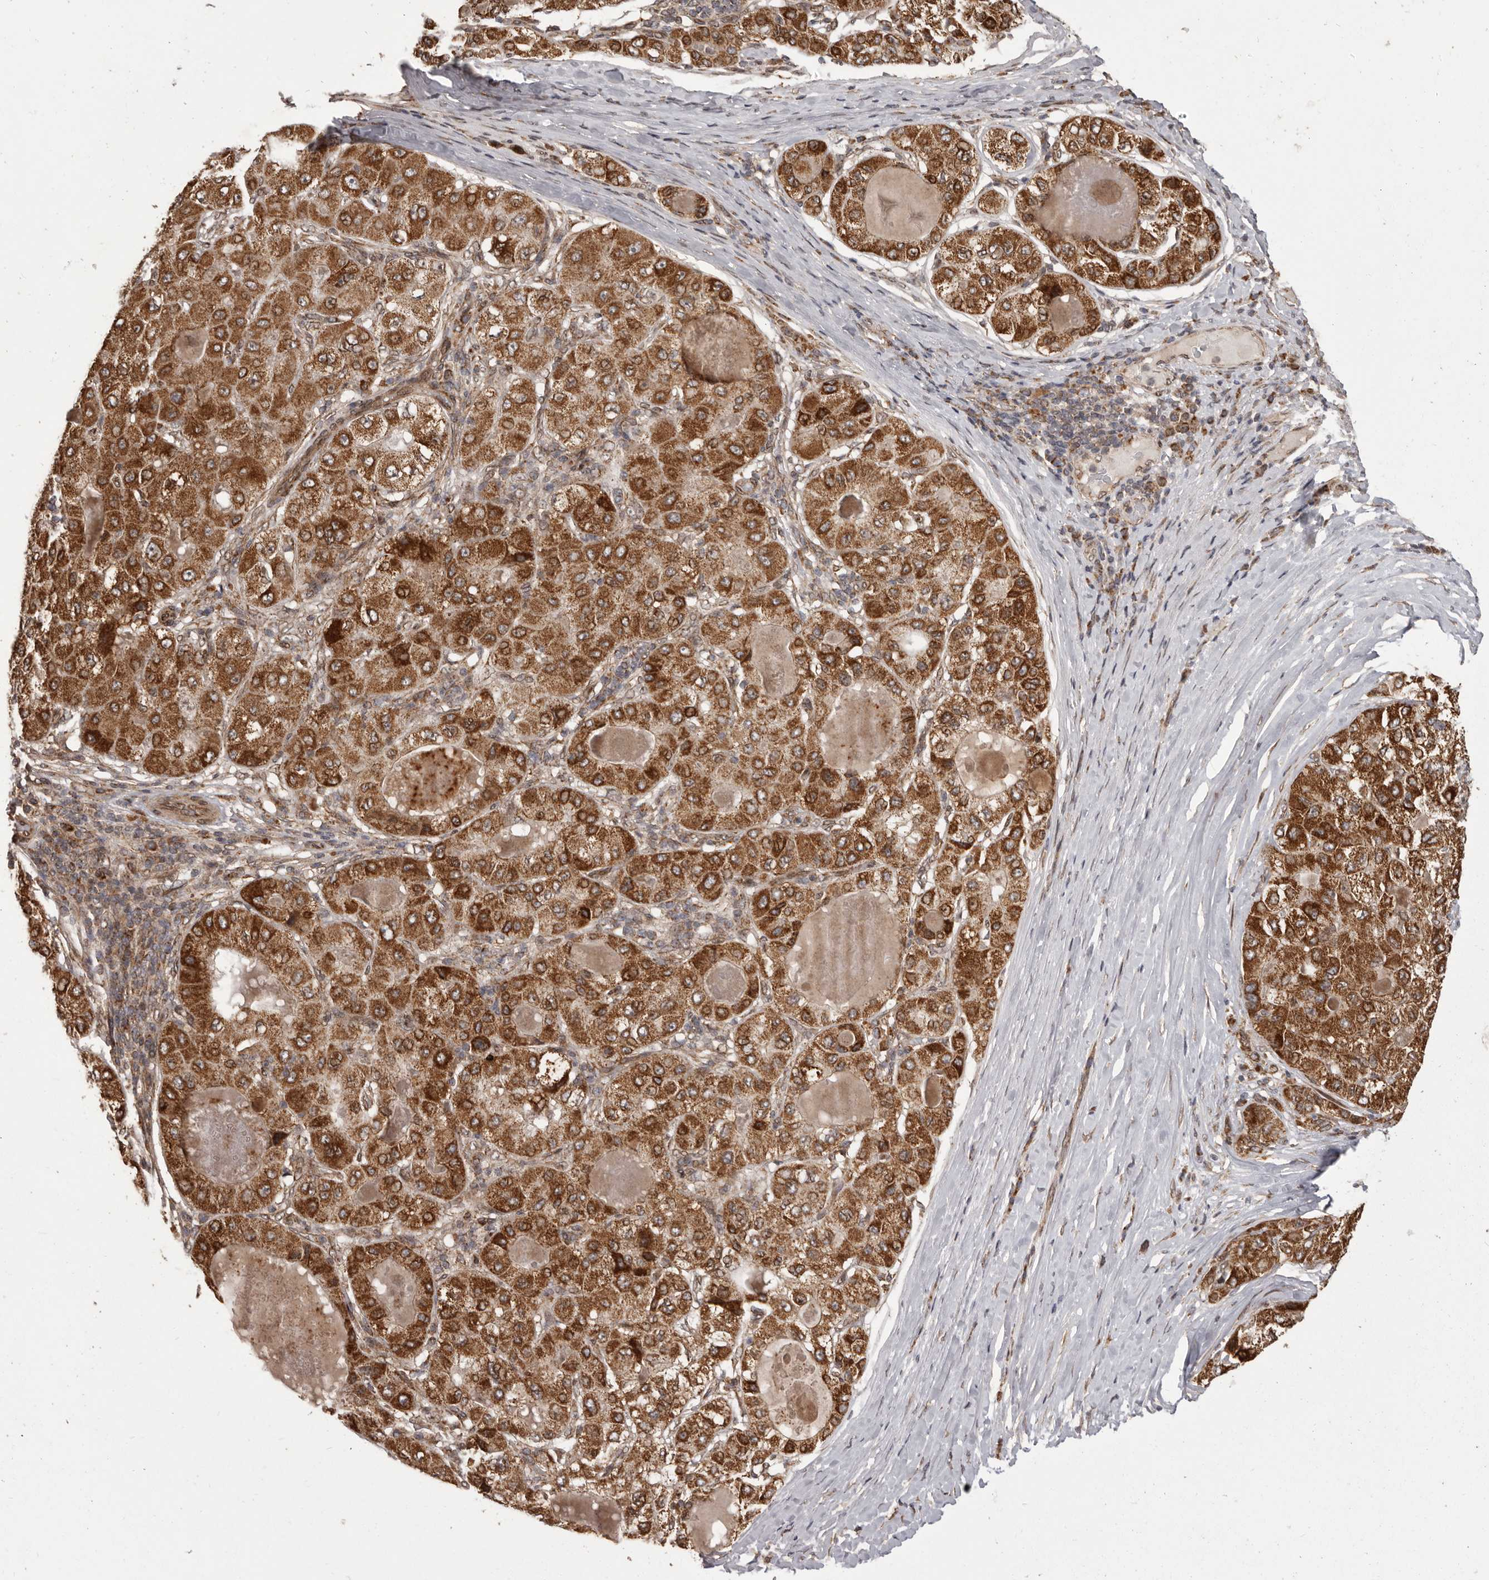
{"staining": {"intensity": "strong", "quantity": ">75%", "location": "cytoplasmic/membranous"}, "tissue": "liver cancer", "cell_type": "Tumor cells", "image_type": "cancer", "snomed": [{"axis": "morphology", "description": "Carcinoma, Hepatocellular, NOS"}, {"axis": "topography", "description": "Liver"}], "caption": "Hepatocellular carcinoma (liver) stained with DAB immunohistochemistry (IHC) shows high levels of strong cytoplasmic/membranous staining in about >75% of tumor cells.", "gene": "CHRM2", "patient": {"sex": "male", "age": 80}}